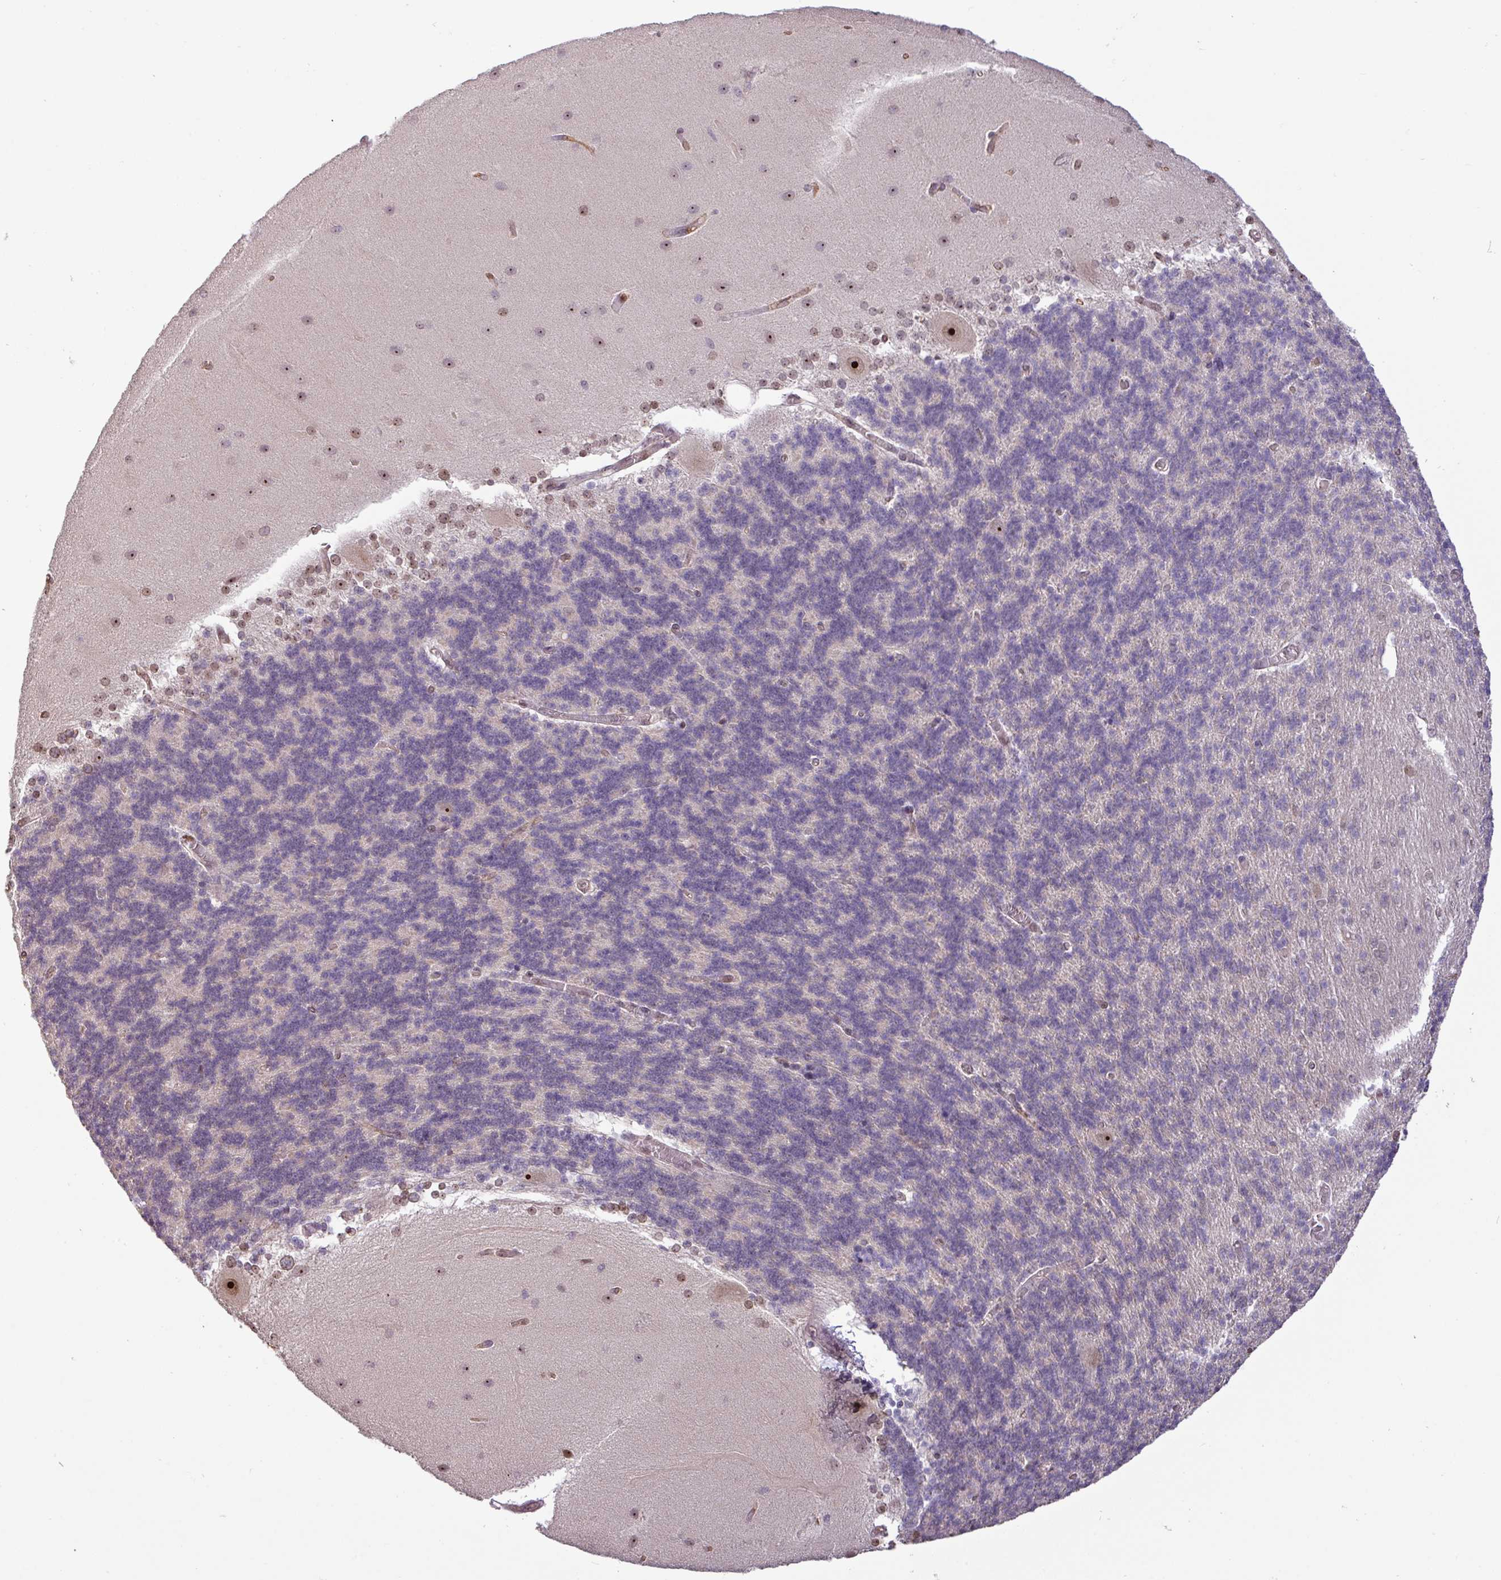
{"staining": {"intensity": "negative", "quantity": "none", "location": "none"}, "tissue": "cerebellum", "cell_type": "Cells in granular layer", "image_type": "normal", "snomed": [{"axis": "morphology", "description": "Normal tissue, NOS"}, {"axis": "topography", "description": "Cerebellum"}], "caption": "Immunohistochemical staining of normal human cerebellum exhibits no significant staining in cells in granular layer. (DAB (3,3'-diaminobenzidine) immunohistochemistry visualized using brightfield microscopy, high magnification).", "gene": "RRN3", "patient": {"sex": "female", "age": 54}}